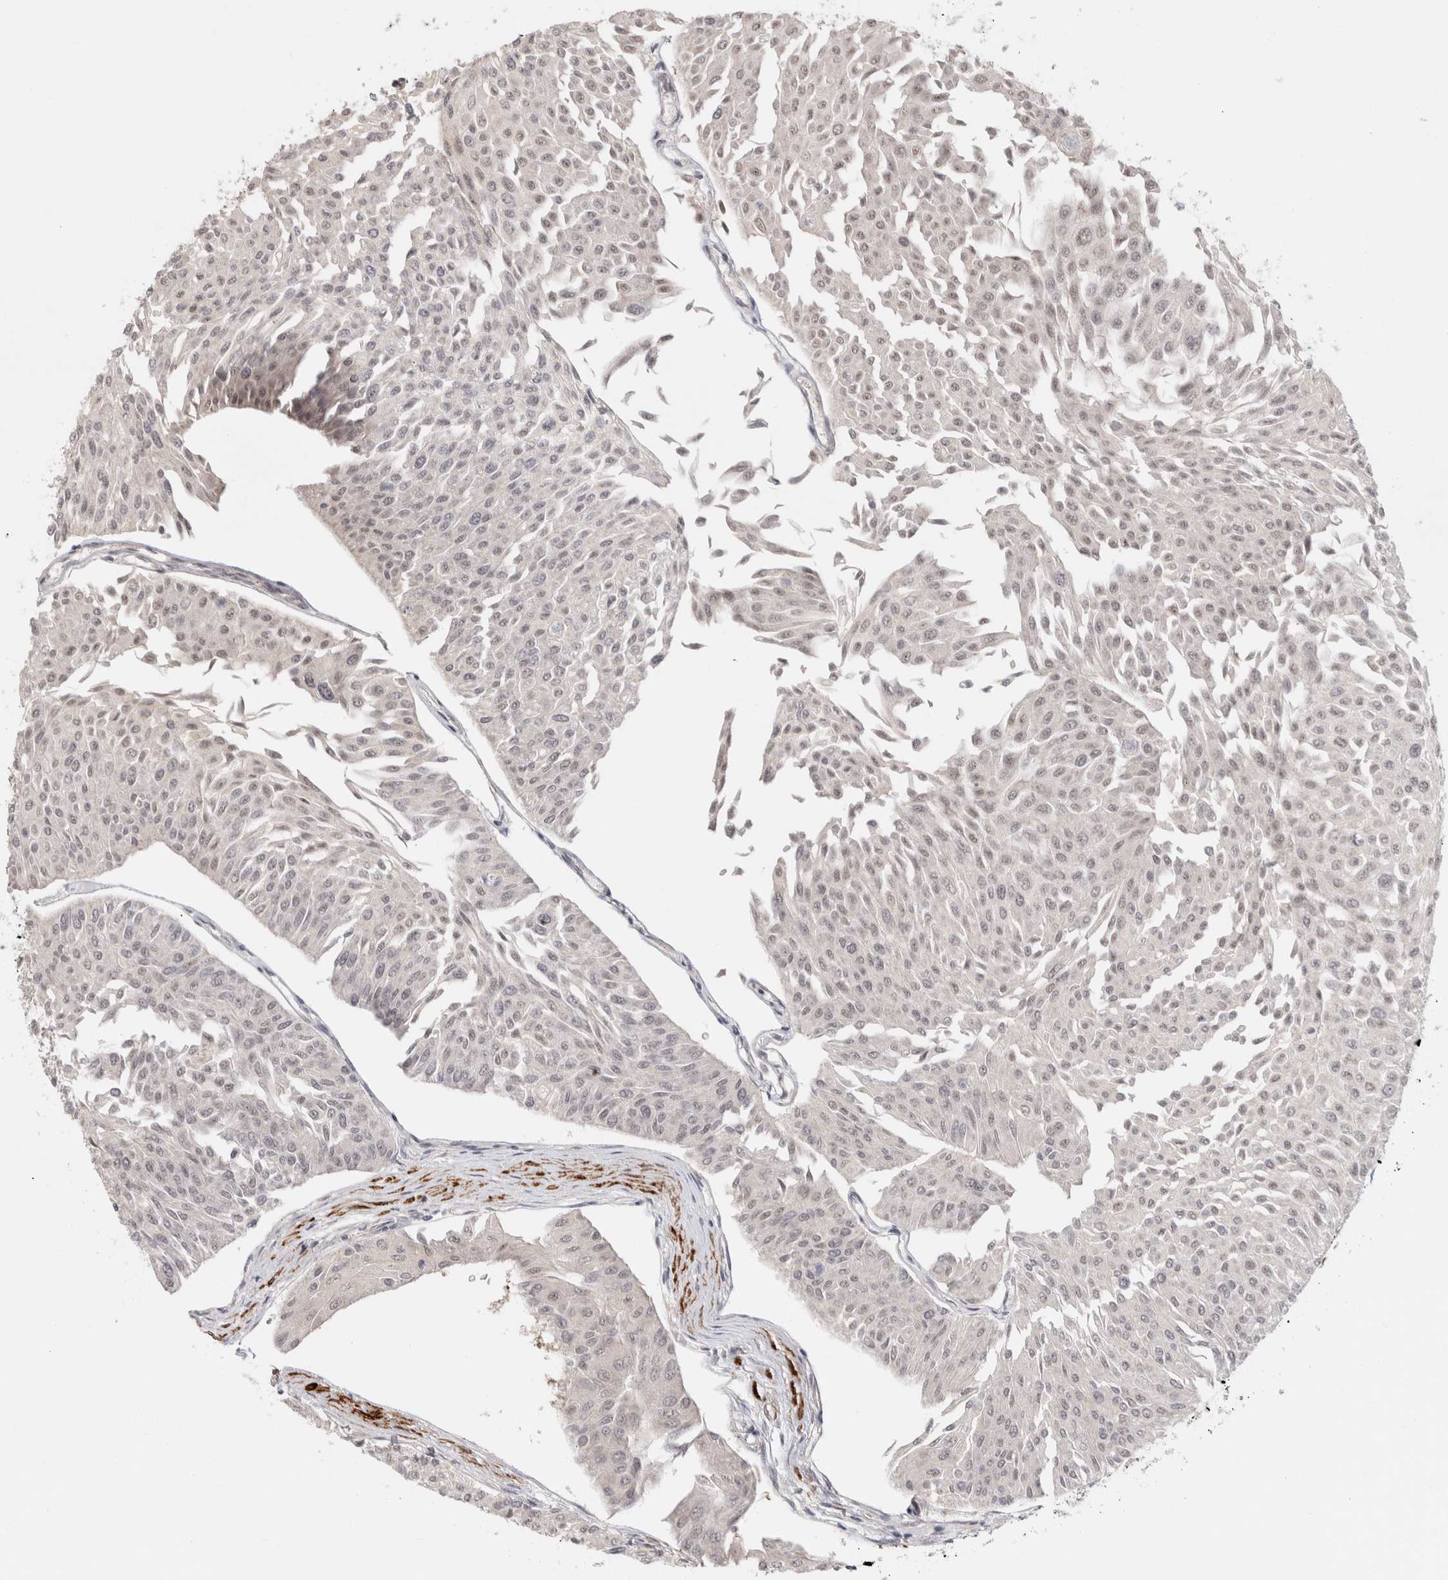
{"staining": {"intensity": "weak", "quantity": "25%-75%", "location": "nuclear"}, "tissue": "urothelial cancer", "cell_type": "Tumor cells", "image_type": "cancer", "snomed": [{"axis": "morphology", "description": "Urothelial carcinoma, Low grade"}, {"axis": "topography", "description": "Urinary bladder"}], "caption": "Low-grade urothelial carcinoma tissue exhibits weak nuclear positivity in approximately 25%-75% of tumor cells, visualized by immunohistochemistry.", "gene": "ZNF318", "patient": {"sex": "male", "age": 67}}